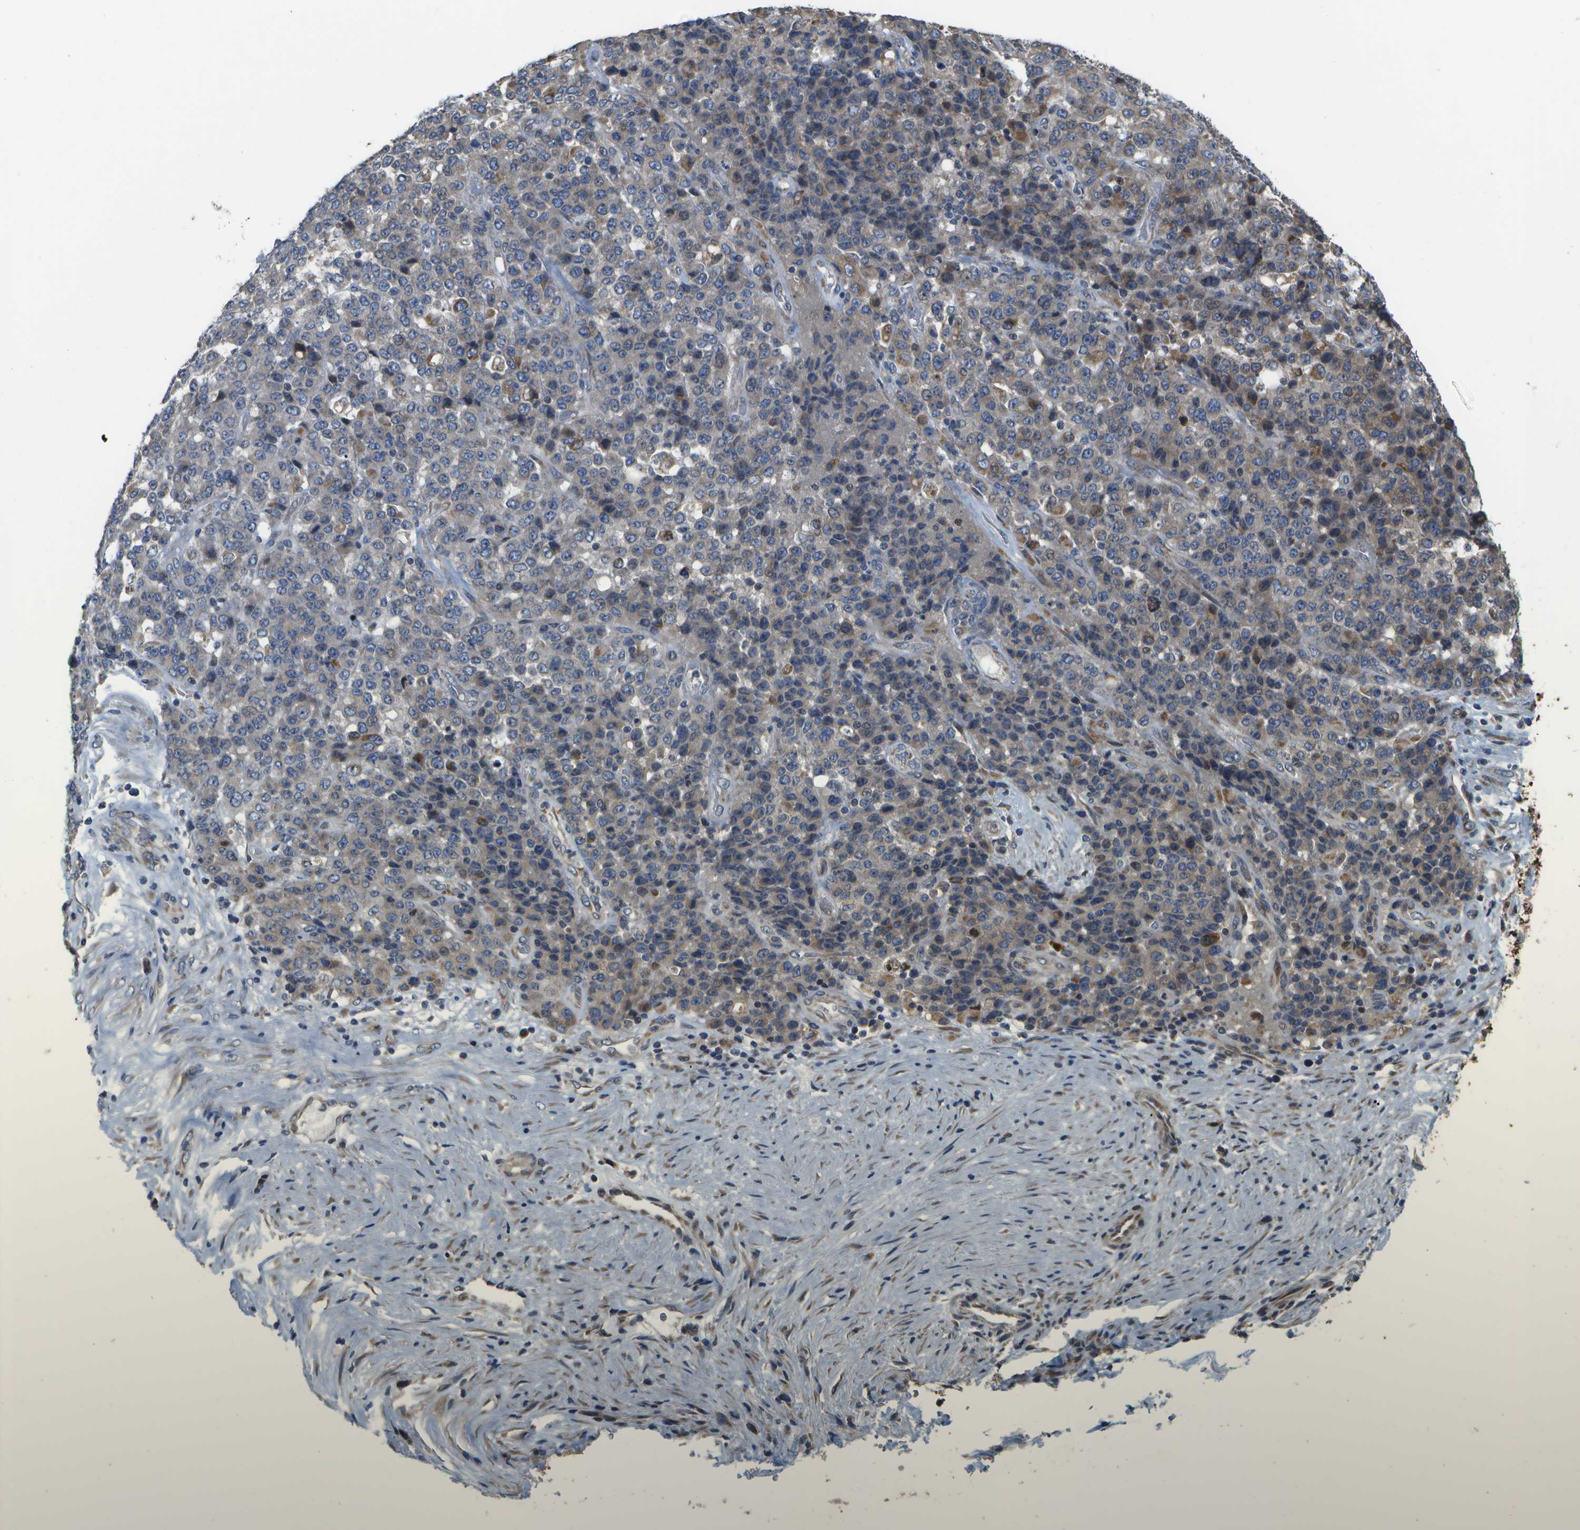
{"staining": {"intensity": "weak", "quantity": "25%-75%", "location": "cytoplasmic/membranous"}, "tissue": "stomach cancer", "cell_type": "Tumor cells", "image_type": "cancer", "snomed": [{"axis": "morphology", "description": "Adenocarcinoma, NOS"}, {"axis": "topography", "description": "Stomach"}], "caption": "DAB immunohistochemical staining of human stomach adenocarcinoma displays weak cytoplasmic/membranous protein positivity in about 25%-75% of tumor cells.", "gene": "HADHA", "patient": {"sex": "female", "age": 73}}